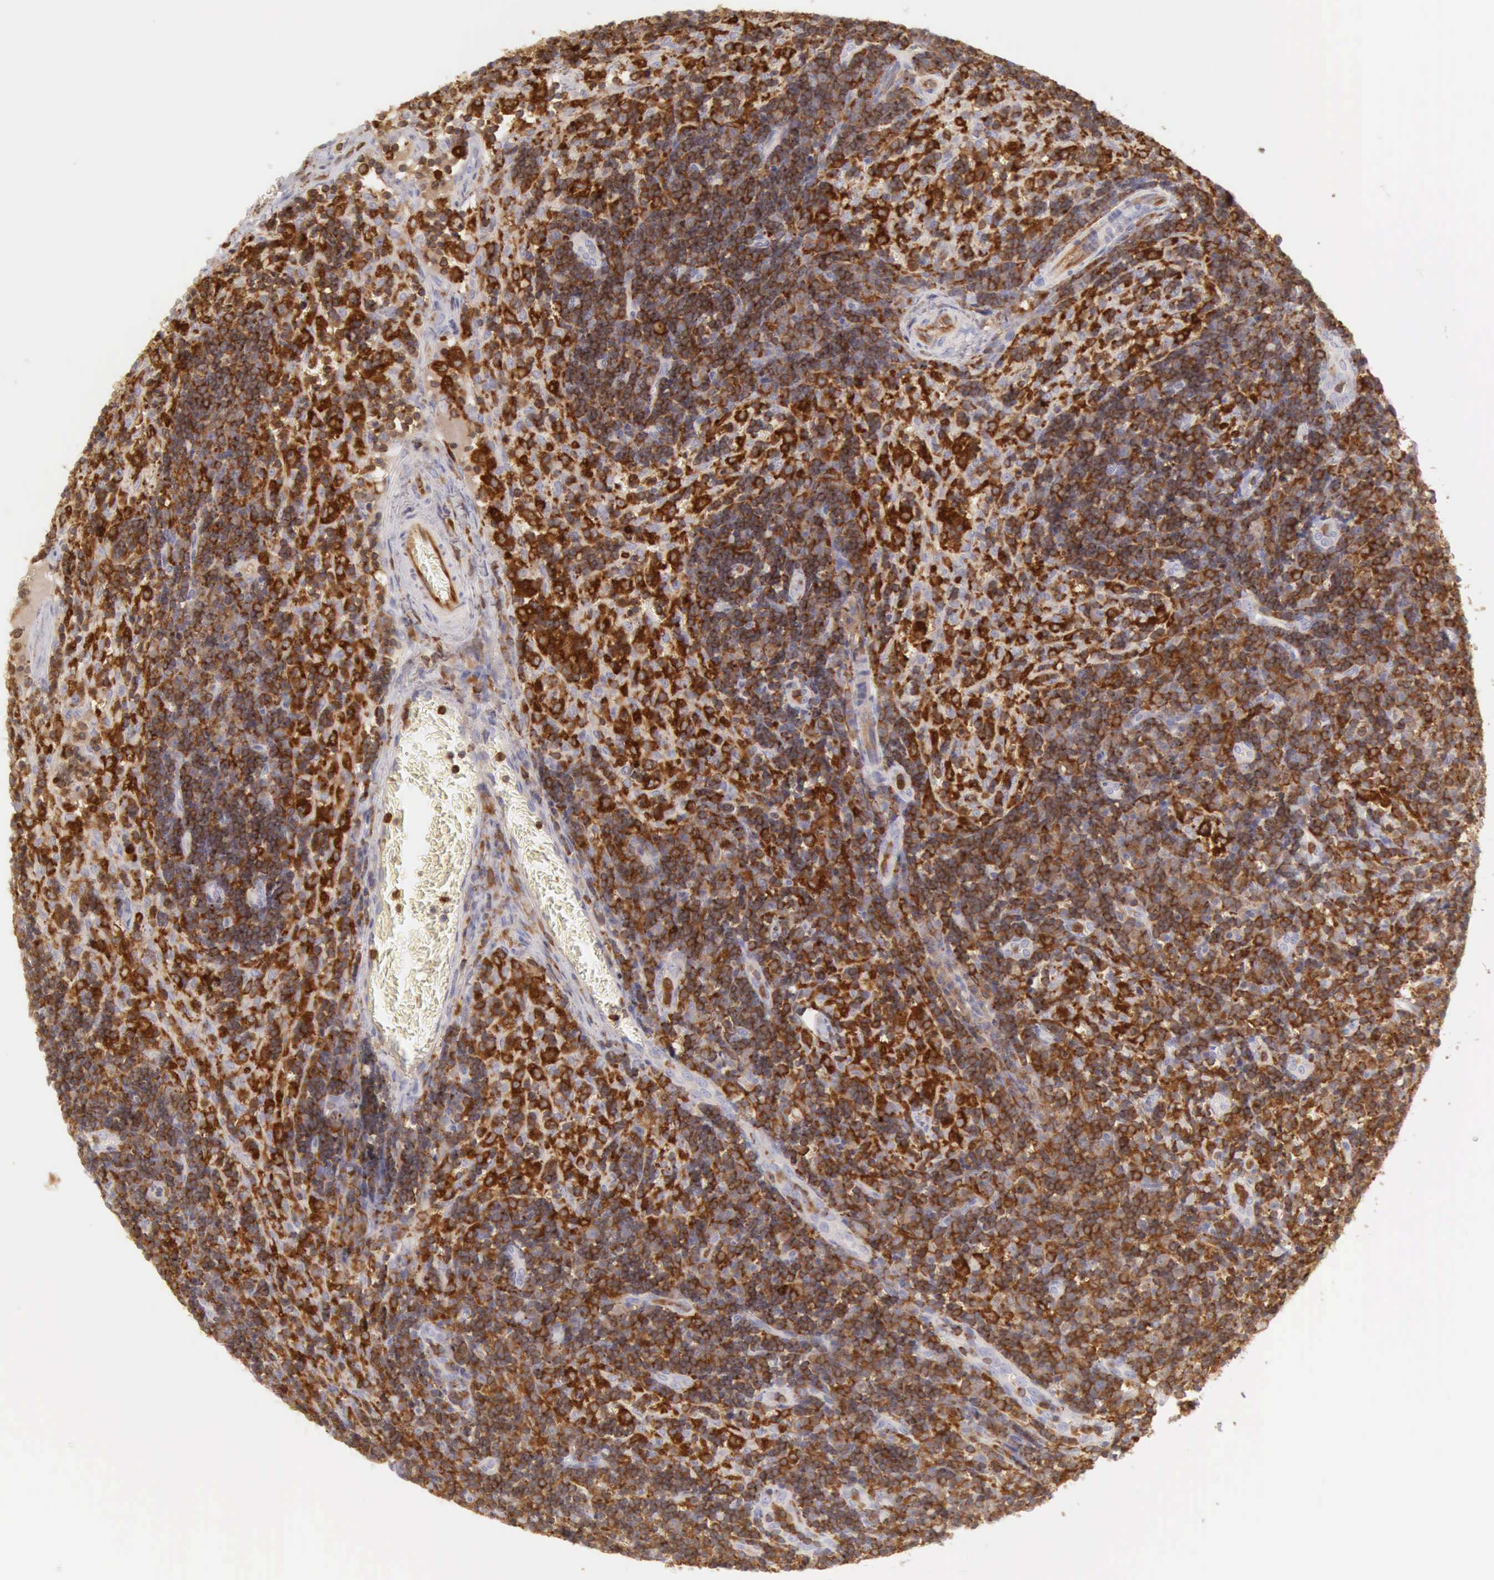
{"staining": {"intensity": "strong", "quantity": ">75%", "location": "cytoplasmic/membranous"}, "tissue": "lymph node", "cell_type": "Germinal center cells", "image_type": "normal", "snomed": [{"axis": "morphology", "description": "Normal tissue, NOS"}, {"axis": "morphology", "description": "Inflammation, NOS"}, {"axis": "topography", "description": "Lymph node"}, {"axis": "topography", "description": "Salivary gland"}], "caption": "DAB immunohistochemical staining of unremarkable lymph node exhibits strong cytoplasmic/membranous protein staining in approximately >75% of germinal center cells.", "gene": "ARHGAP4", "patient": {"sex": "male", "age": 3}}